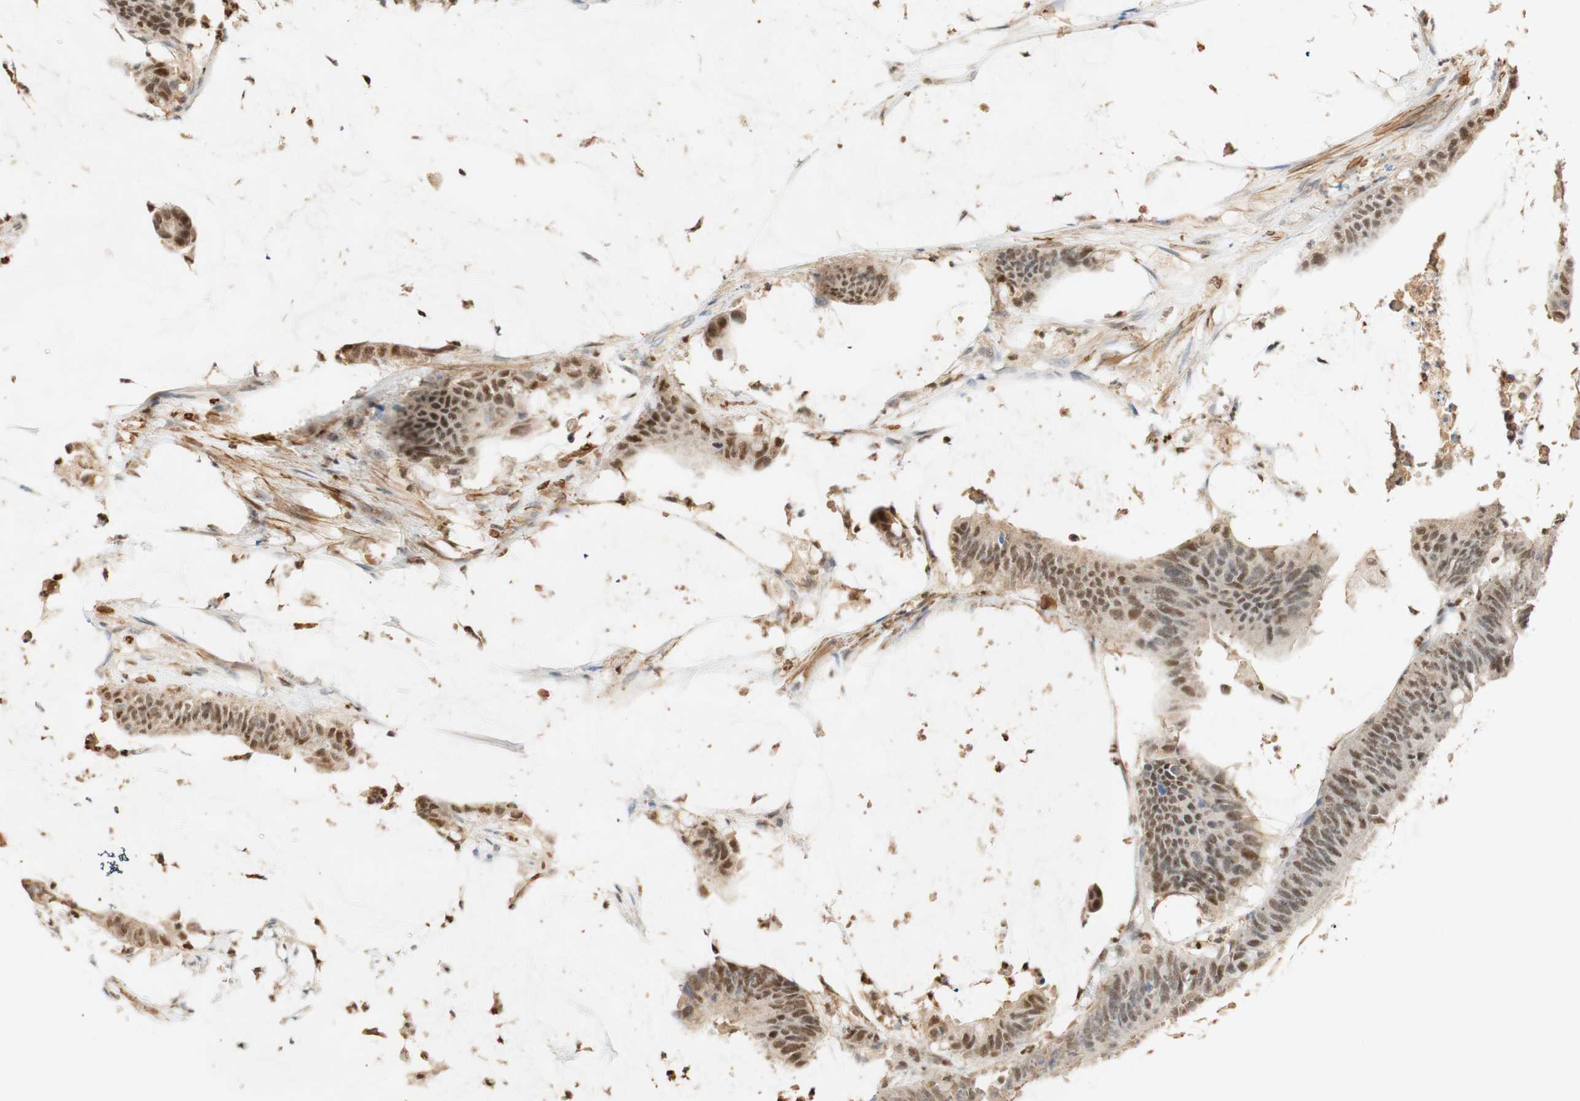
{"staining": {"intensity": "weak", "quantity": ">75%", "location": "nuclear"}, "tissue": "colorectal cancer", "cell_type": "Tumor cells", "image_type": "cancer", "snomed": [{"axis": "morphology", "description": "Adenocarcinoma, NOS"}, {"axis": "topography", "description": "Rectum"}], "caption": "Colorectal cancer stained with a brown dye reveals weak nuclear positive staining in approximately >75% of tumor cells.", "gene": "MAP3K4", "patient": {"sex": "female", "age": 66}}